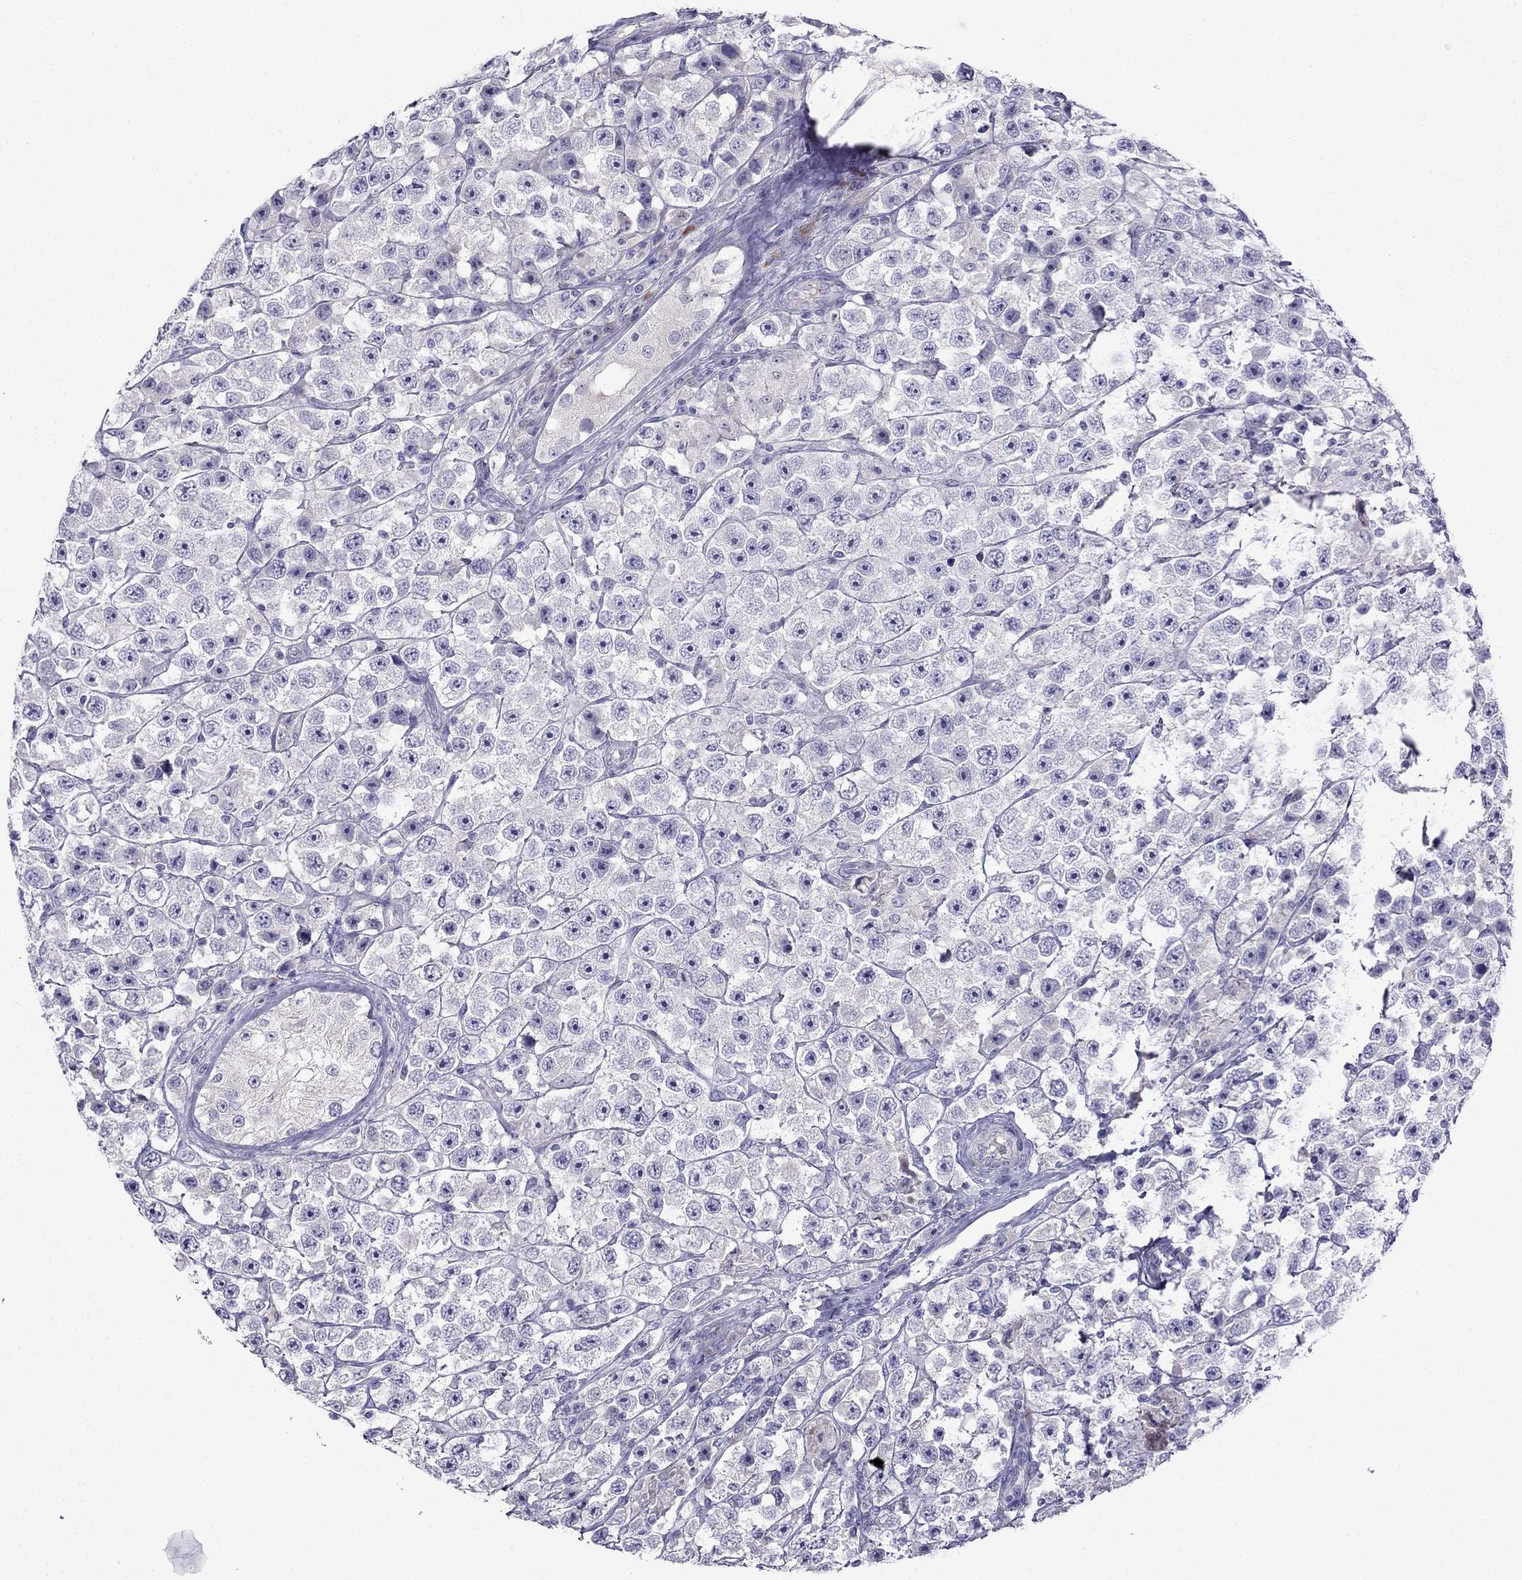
{"staining": {"intensity": "negative", "quantity": "none", "location": "none"}, "tissue": "testis cancer", "cell_type": "Tumor cells", "image_type": "cancer", "snomed": [{"axis": "morphology", "description": "Seminoma, NOS"}, {"axis": "topography", "description": "Testis"}], "caption": "Tumor cells are negative for brown protein staining in testis cancer. The staining is performed using DAB (3,3'-diaminobenzidine) brown chromogen with nuclei counter-stained in using hematoxylin.", "gene": "PATE1", "patient": {"sex": "male", "age": 45}}